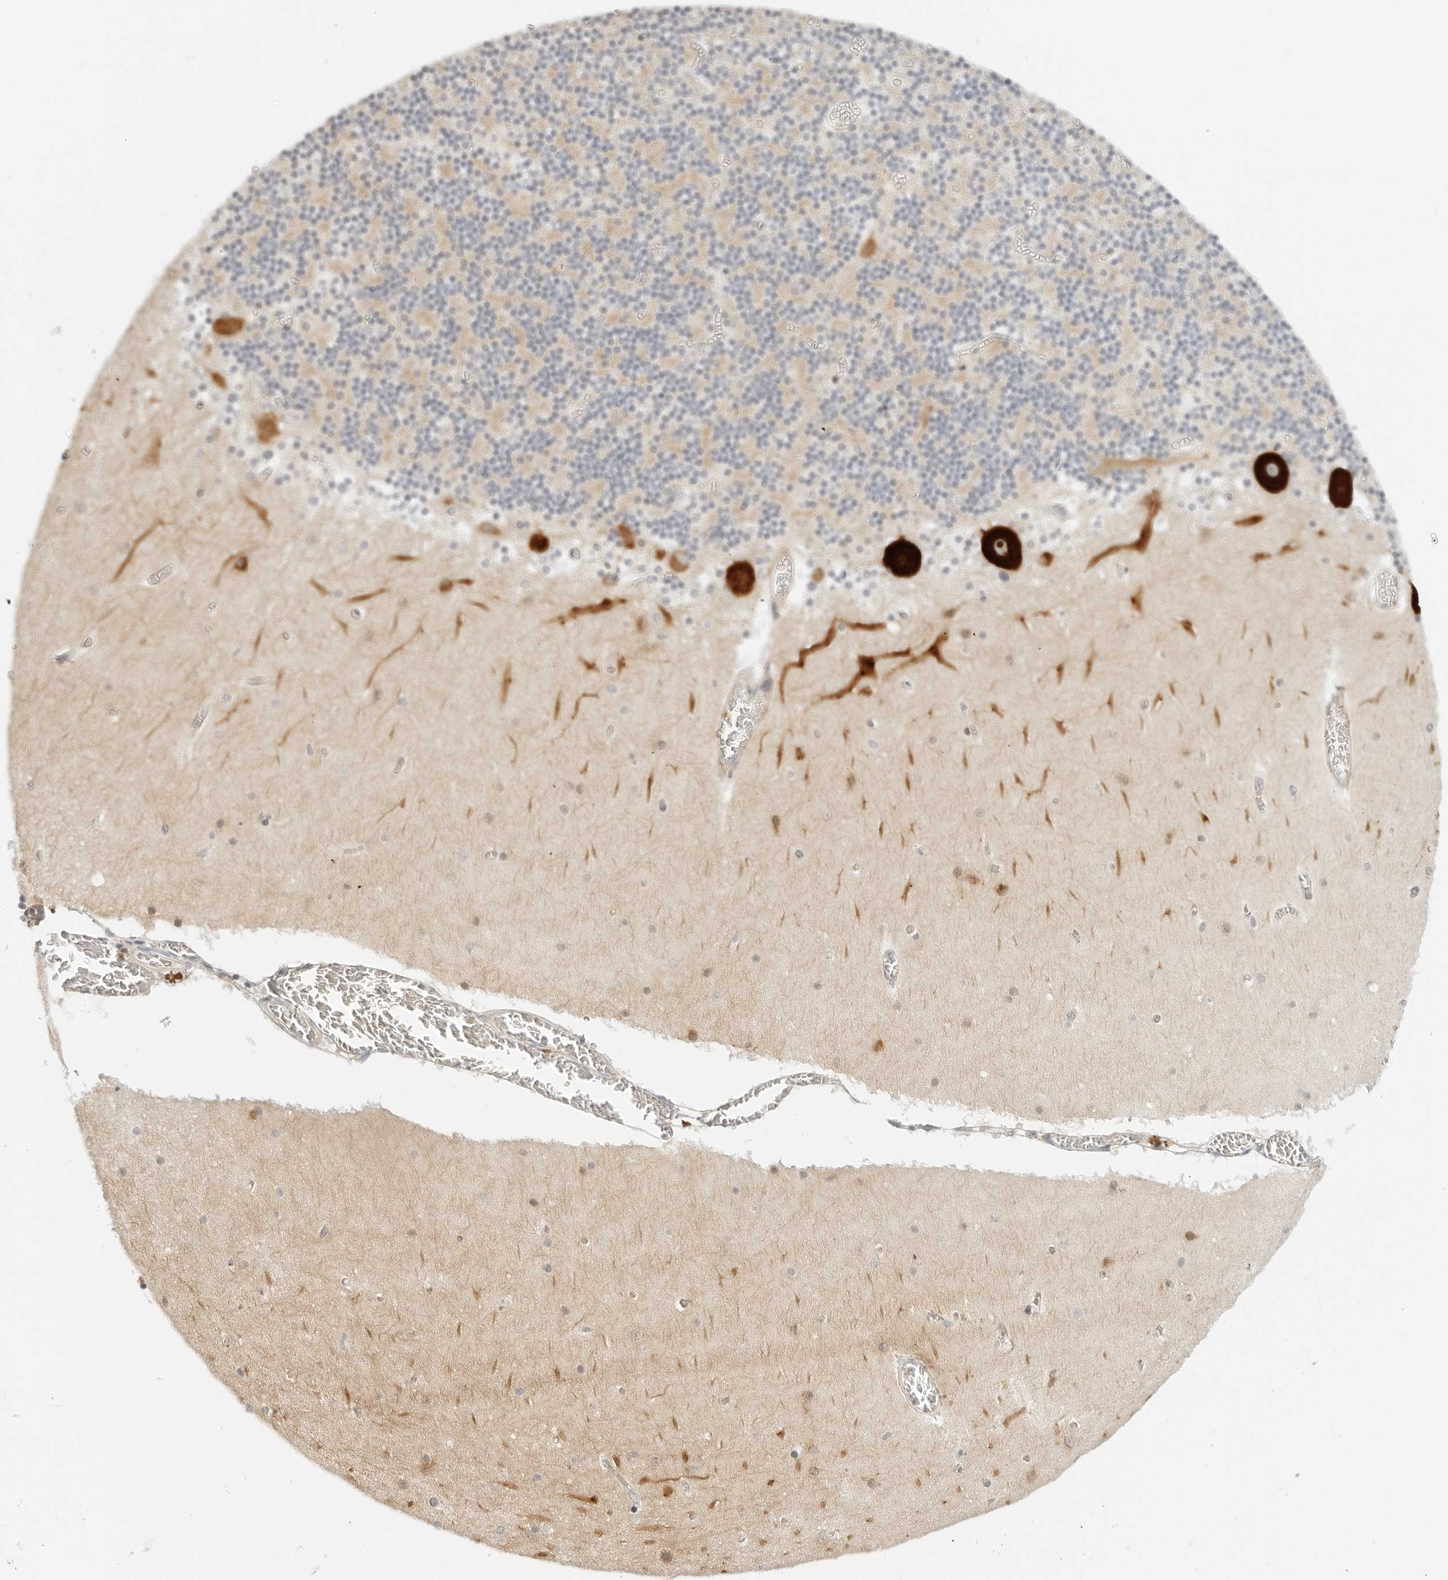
{"staining": {"intensity": "weak", "quantity": "<25%", "location": "cytoplasmic/membranous"}, "tissue": "cerebellum", "cell_type": "Cells in granular layer", "image_type": "normal", "snomed": [{"axis": "morphology", "description": "Normal tissue, NOS"}, {"axis": "topography", "description": "Cerebellum"}], "caption": "High power microscopy image of an immunohistochemistry image of benign cerebellum, revealing no significant staining in cells in granular layer.", "gene": "OSCP1", "patient": {"sex": "female", "age": 28}}